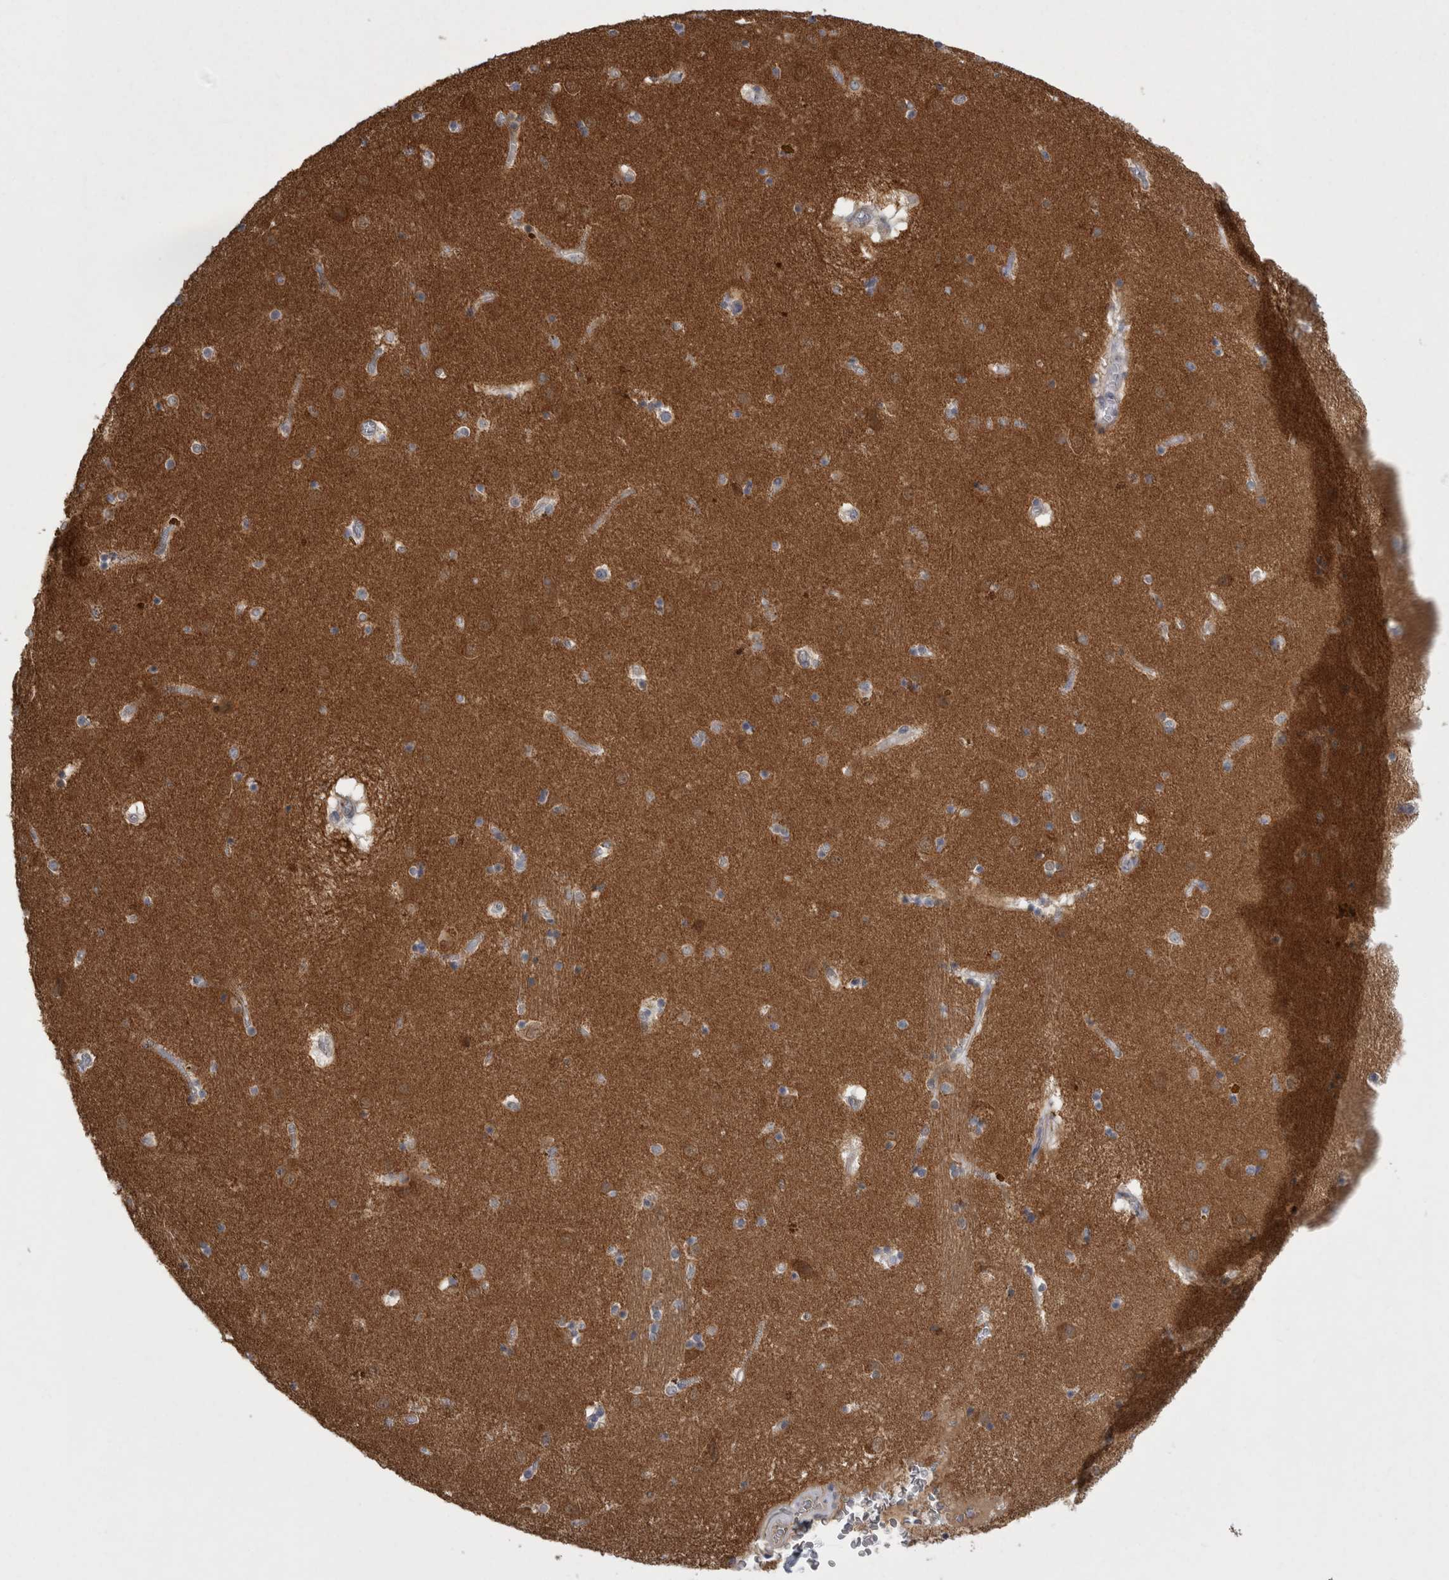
{"staining": {"intensity": "moderate", "quantity": "<25%", "location": "cytoplasmic/membranous"}, "tissue": "caudate", "cell_type": "Glial cells", "image_type": "normal", "snomed": [{"axis": "morphology", "description": "Normal tissue, NOS"}, {"axis": "topography", "description": "Lateral ventricle wall"}], "caption": "This micrograph displays benign caudate stained with IHC to label a protein in brown. The cytoplasmic/membranous of glial cells show moderate positivity for the protein. Nuclei are counter-stained blue.", "gene": "ACOT7", "patient": {"sex": "male", "age": 70}}